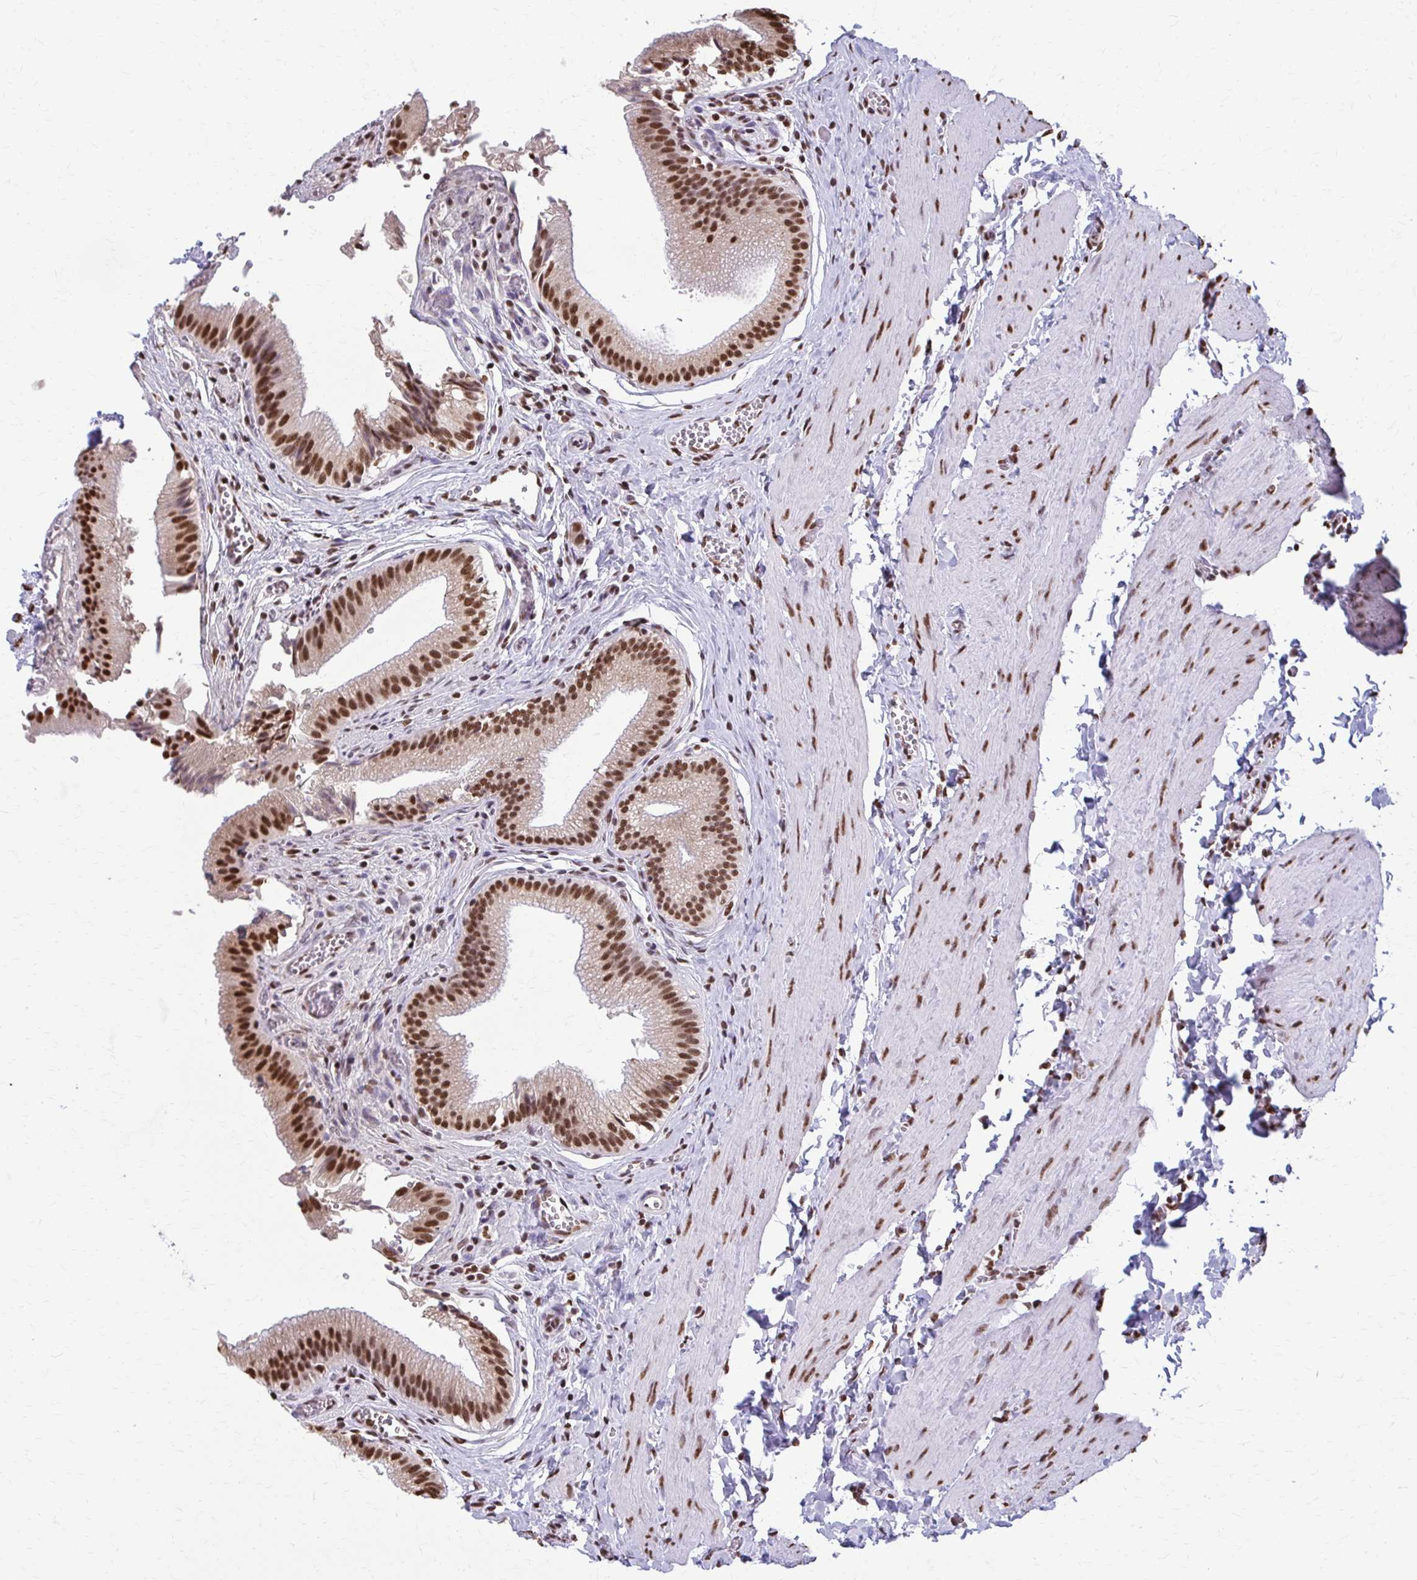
{"staining": {"intensity": "moderate", "quantity": ">75%", "location": "nuclear"}, "tissue": "gallbladder", "cell_type": "Glandular cells", "image_type": "normal", "snomed": [{"axis": "morphology", "description": "Normal tissue, NOS"}, {"axis": "topography", "description": "Gallbladder"}, {"axis": "topography", "description": "Peripheral nerve tissue"}], "caption": "Immunohistochemical staining of benign human gallbladder displays moderate nuclear protein positivity in about >75% of glandular cells.", "gene": "SNRPA", "patient": {"sex": "male", "age": 17}}